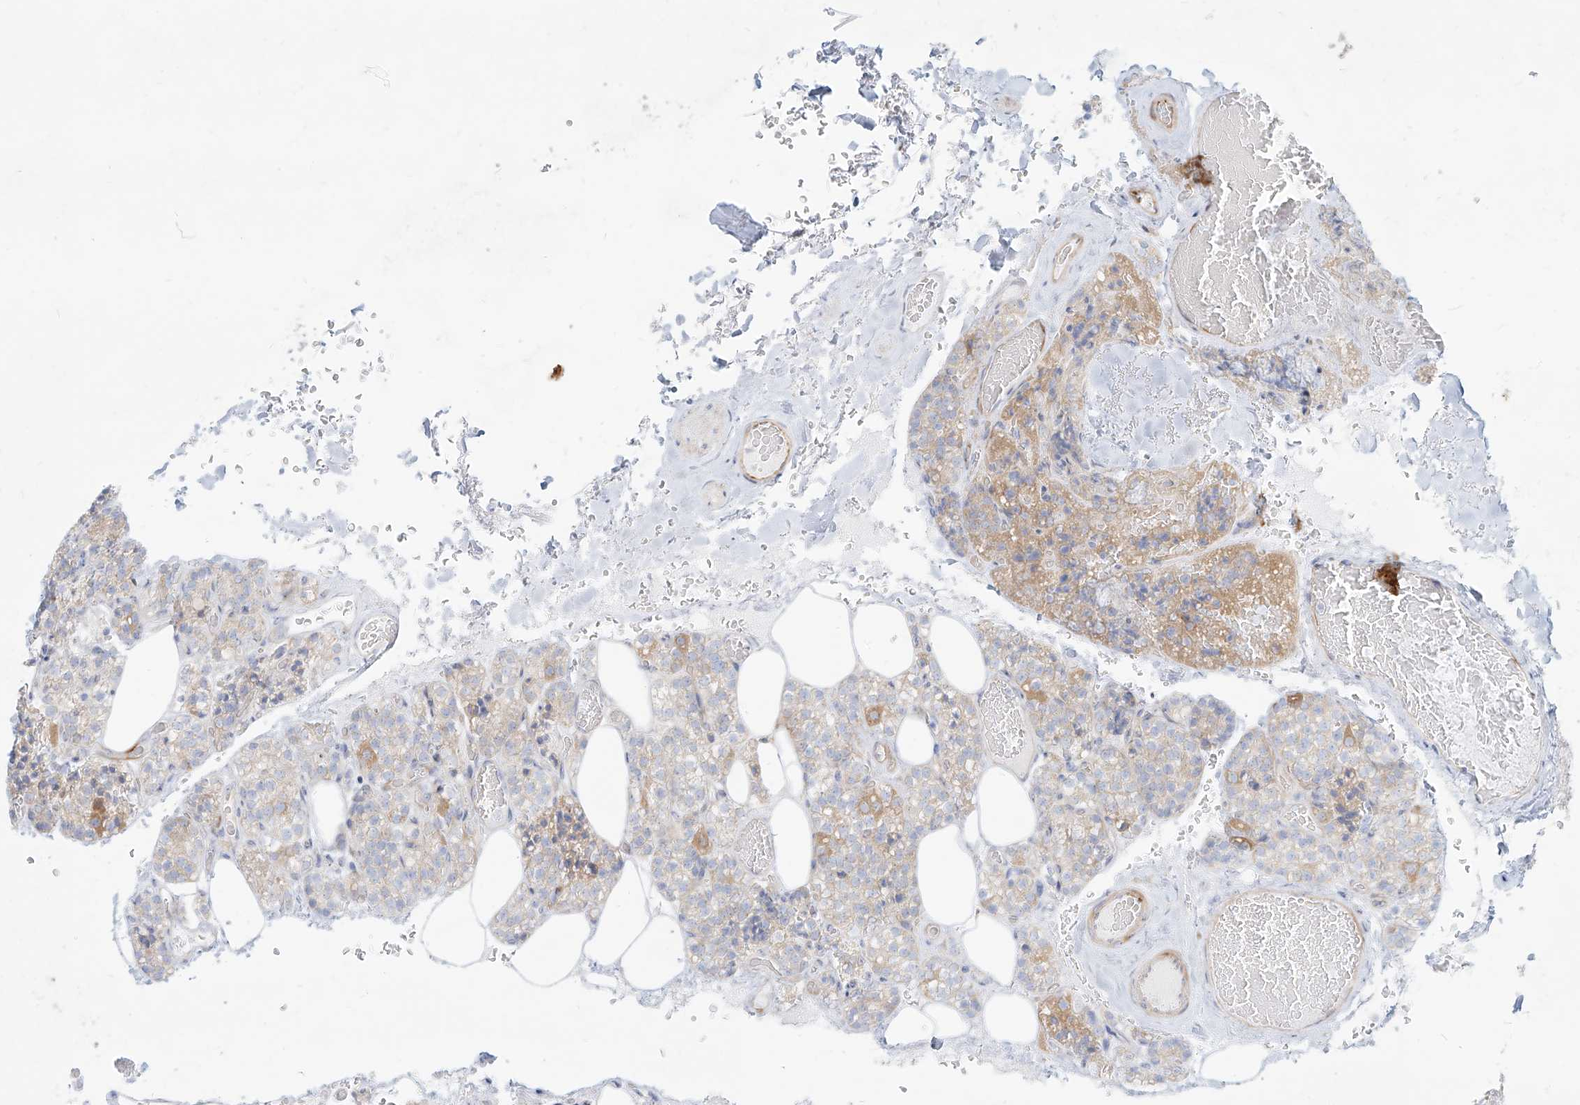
{"staining": {"intensity": "moderate", "quantity": "25%-75%", "location": "cytoplasmic/membranous"}, "tissue": "parathyroid gland", "cell_type": "Glandular cells", "image_type": "normal", "snomed": [{"axis": "morphology", "description": "Normal tissue, NOS"}, {"axis": "topography", "description": "Parathyroid gland"}], "caption": "Brown immunohistochemical staining in unremarkable human parathyroid gland displays moderate cytoplasmic/membranous positivity in approximately 25%-75% of glandular cells.", "gene": "MTX2", "patient": {"sex": "male", "age": 87}}